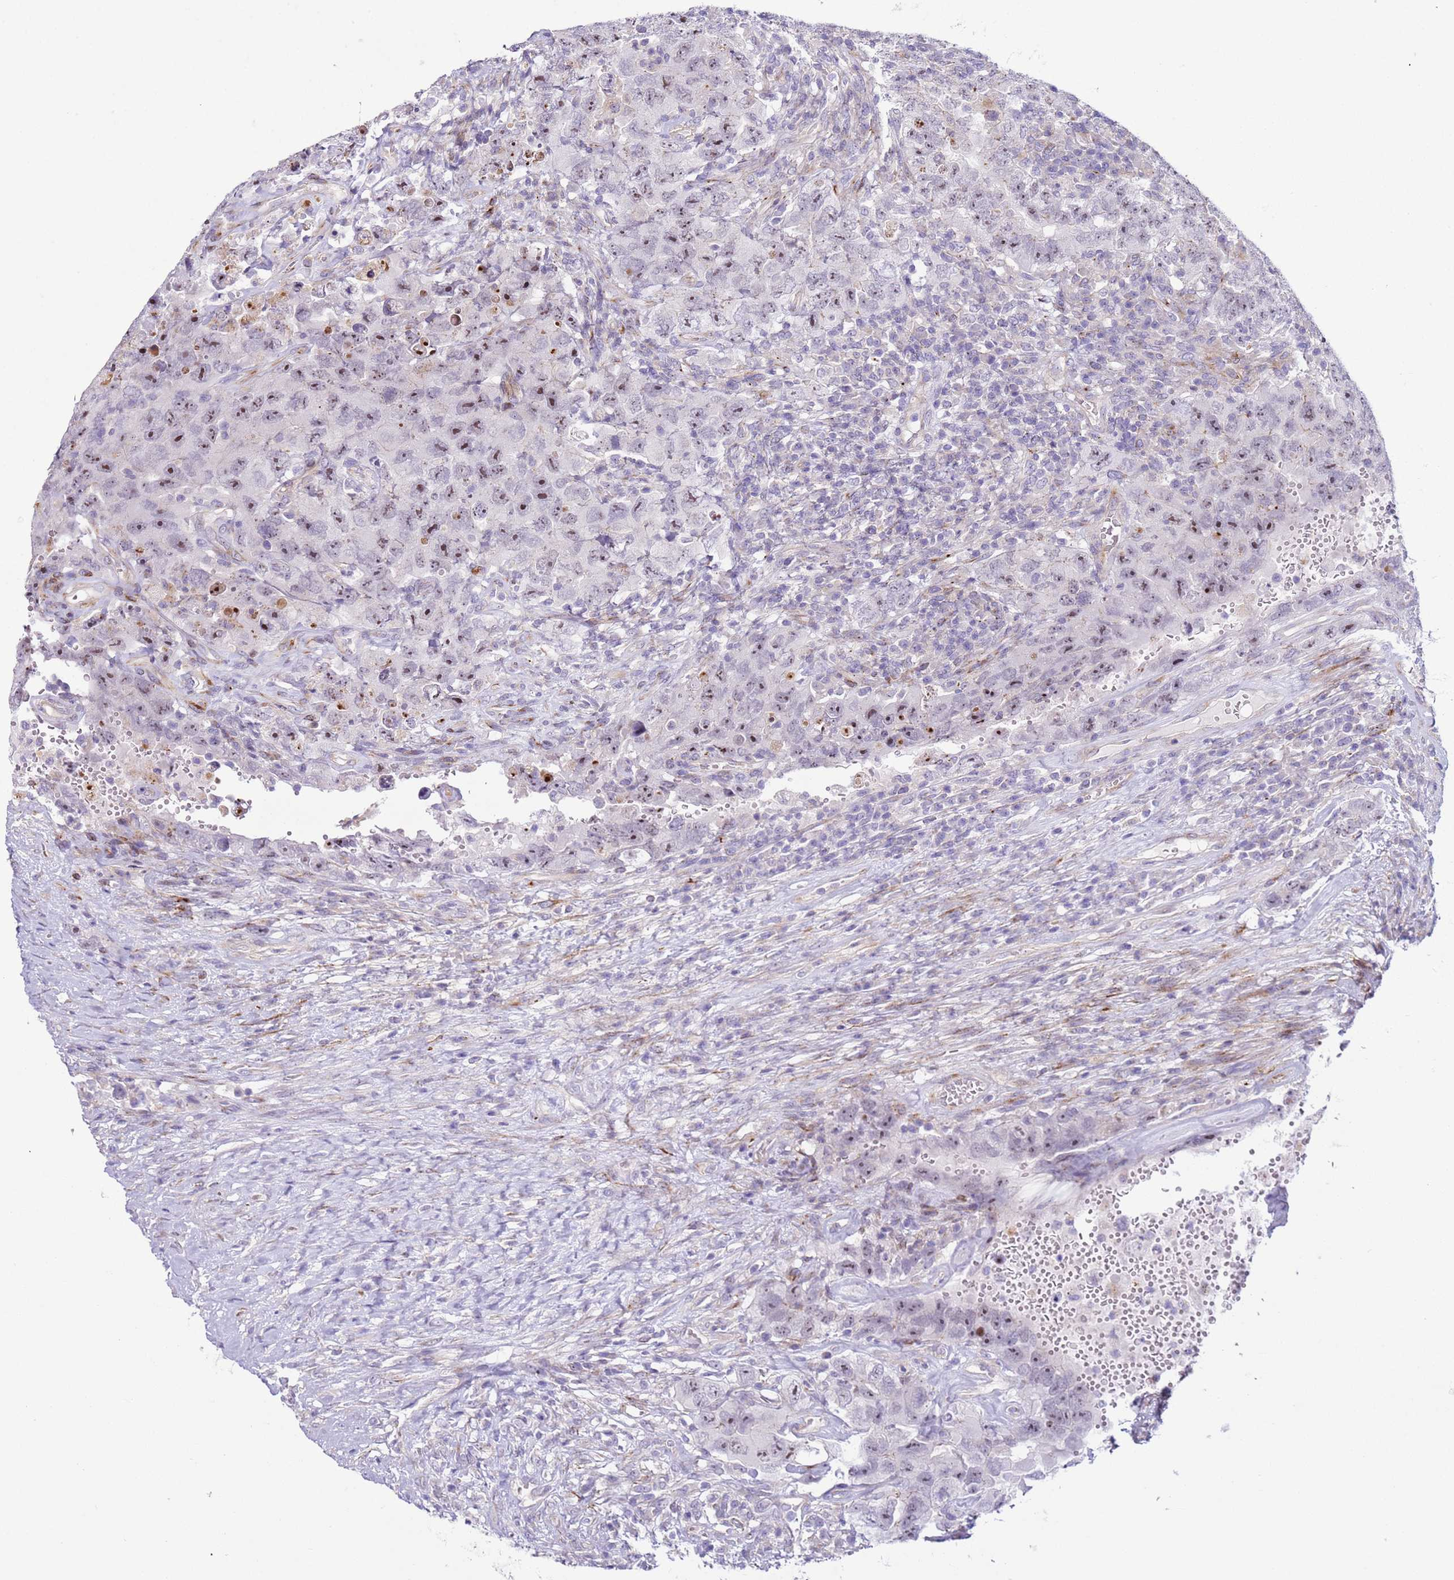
{"staining": {"intensity": "moderate", "quantity": "25%-75%", "location": "nuclear"}, "tissue": "testis cancer", "cell_type": "Tumor cells", "image_type": "cancer", "snomed": [{"axis": "morphology", "description": "Carcinoma, Embryonal, NOS"}, {"axis": "topography", "description": "Testis"}], "caption": "Immunohistochemistry (IHC) image of human testis cancer stained for a protein (brown), which displays medium levels of moderate nuclear expression in approximately 25%-75% of tumor cells.", "gene": "HEATR1", "patient": {"sex": "male", "age": 26}}